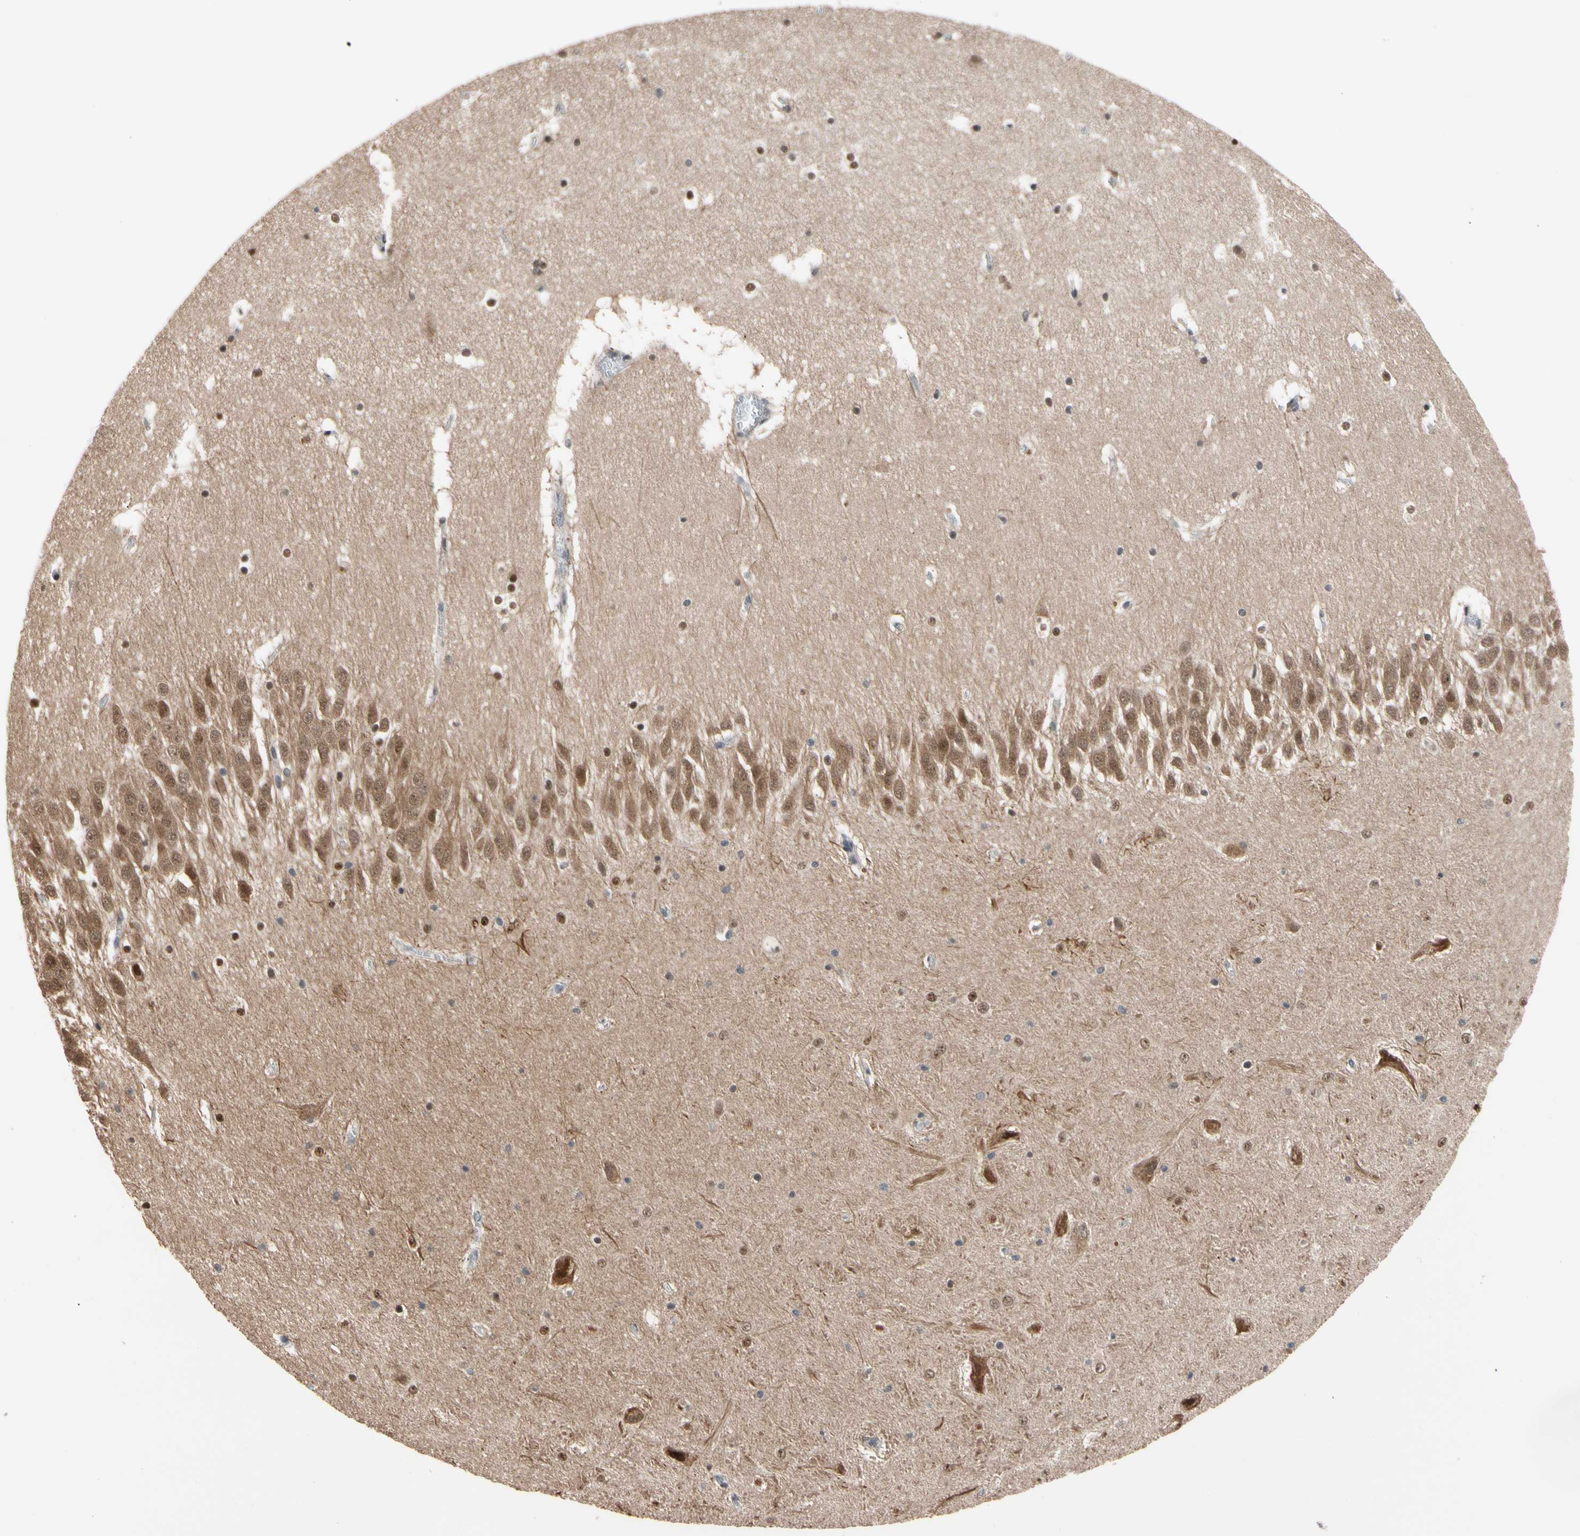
{"staining": {"intensity": "moderate", "quantity": "25%-75%", "location": "cytoplasmic/membranous,nuclear"}, "tissue": "hippocampus", "cell_type": "Glial cells", "image_type": "normal", "snomed": [{"axis": "morphology", "description": "Normal tissue, NOS"}, {"axis": "topography", "description": "Hippocampus"}], "caption": "IHC micrograph of unremarkable hippocampus: human hippocampus stained using immunohistochemistry (IHC) displays medium levels of moderate protein expression localized specifically in the cytoplasmic/membranous,nuclear of glial cells, appearing as a cytoplasmic/membranous,nuclear brown color.", "gene": "NGEF", "patient": {"sex": "male", "age": 45}}